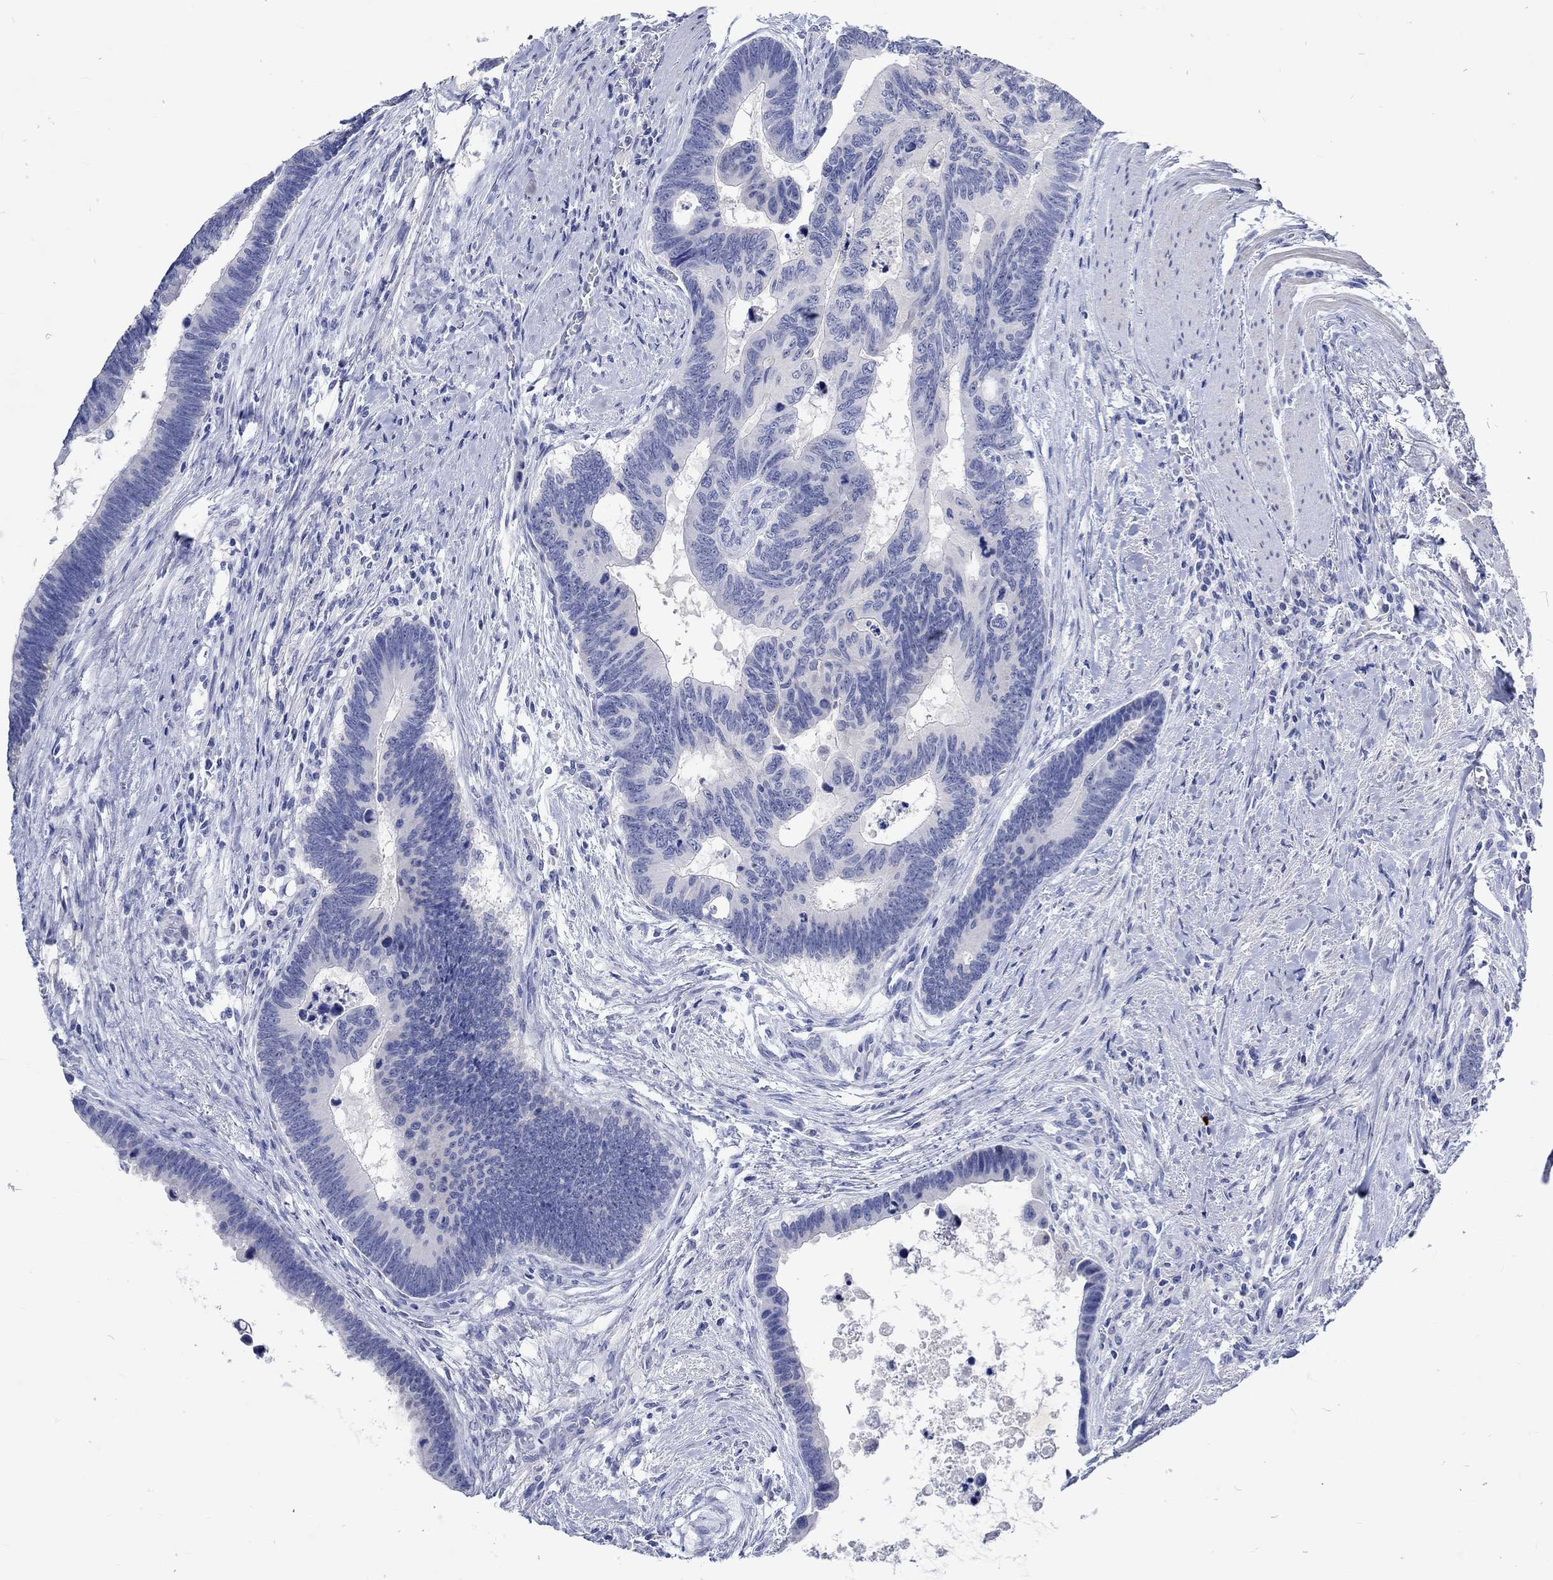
{"staining": {"intensity": "negative", "quantity": "none", "location": "none"}, "tissue": "colorectal cancer", "cell_type": "Tumor cells", "image_type": "cancer", "snomed": [{"axis": "morphology", "description": "Adenocarcinoma, NOS"}, {"axis": "topography", "description": "Colon"}], "caption": "Adenocarcinoma (colorectal) was stained to show a protein in brown. There is no significant positivity in tumor cells.", "gene": "C4orf47", "patient": {"sex": "female", "age": 77}}